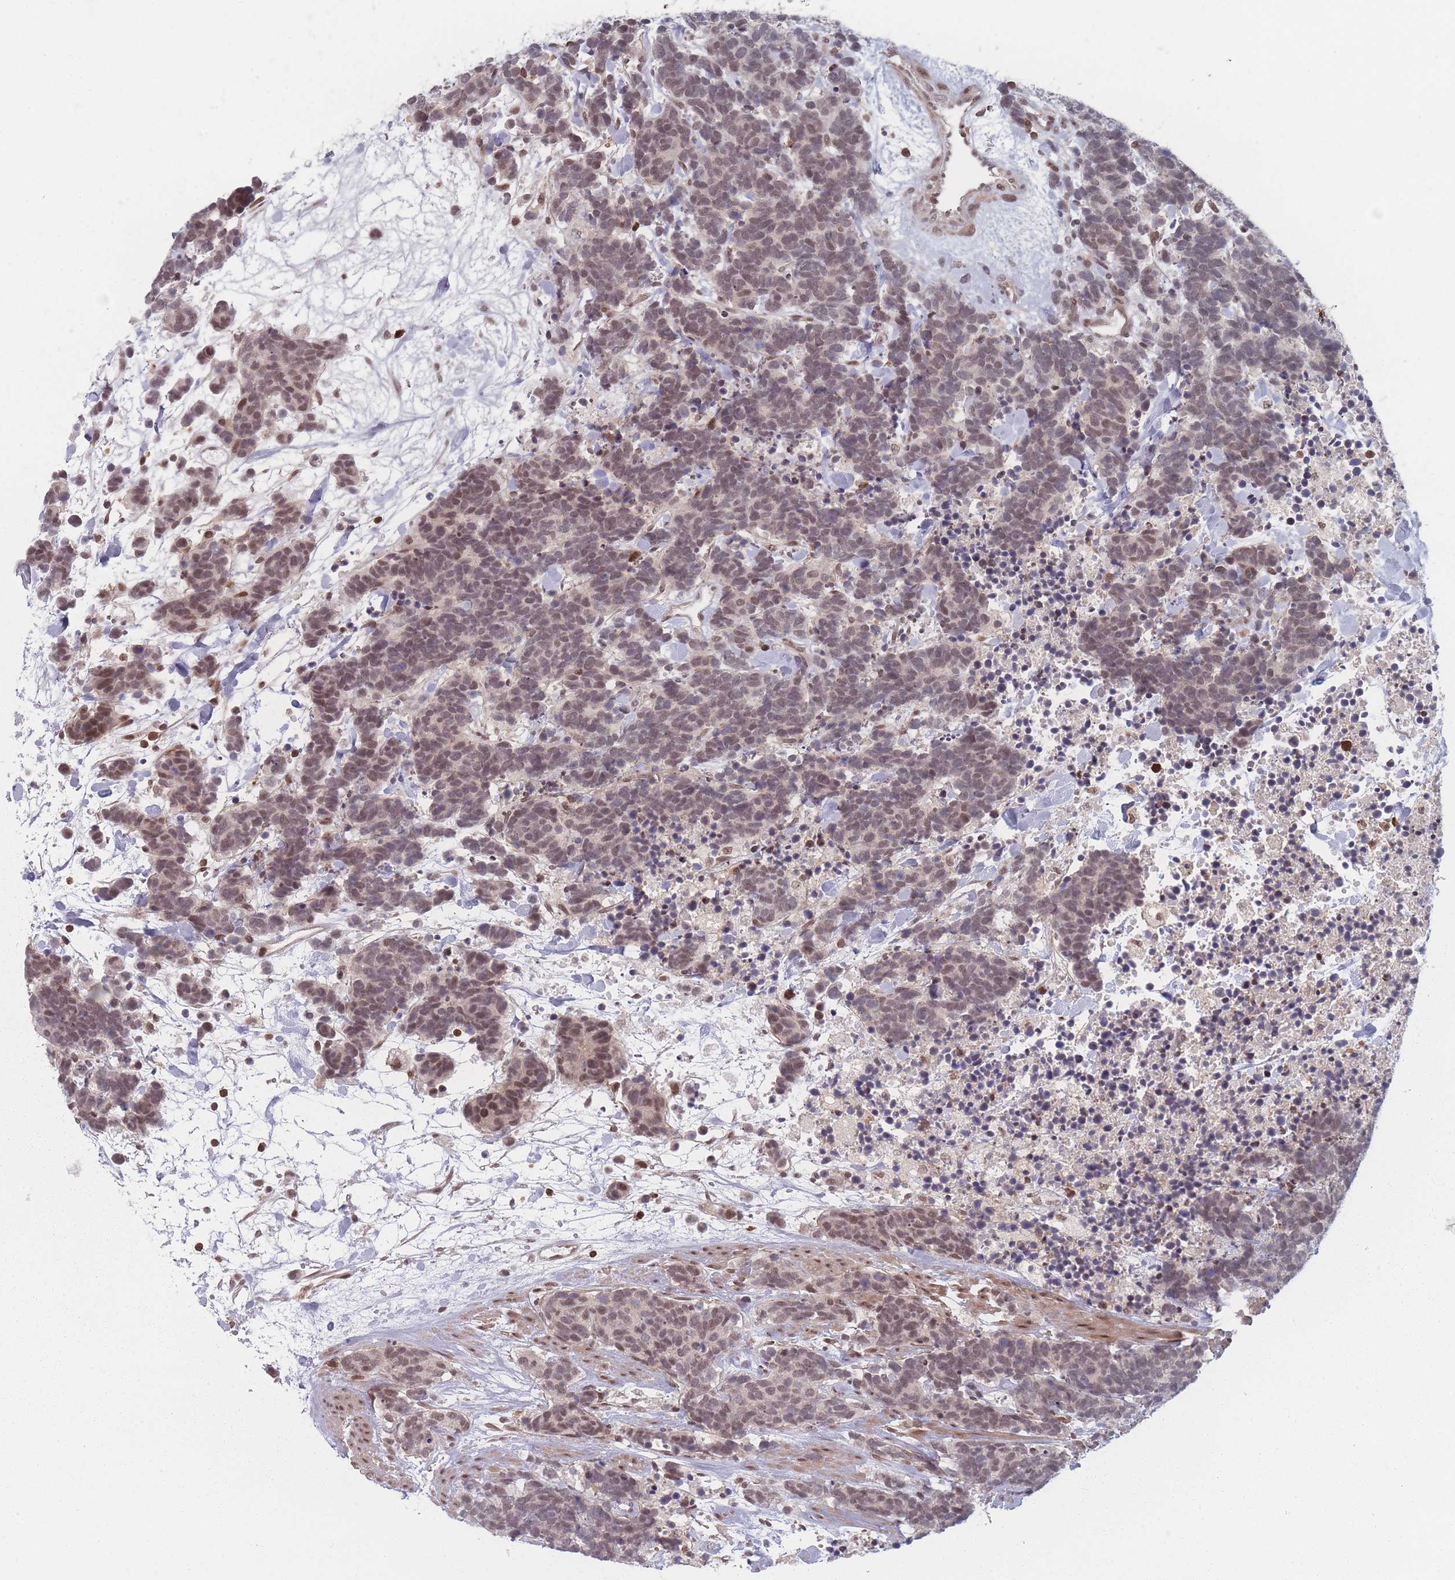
{"staining": {"intensity": "weak", "quantity": ">75%", "location": "nuclear"}, "tissue": "carcinoid", "cell_type": "Tumor cells", "image_type": "cancer", "snomed": [{"axis": "morphology", "description": "Carcinoma, NOS"}, {"axis": "morphology", "description": "Carcinoid, malignant, NOS"}, {"axis": "topography", "description": "Prostate"}], "caption": "A brown stain highlights weak nuclear staining of a protein in carcinoid tumor cells. The staining is performed using DAB brown chromogen to label protein expression. The nuclei are counter-stained blue using hematoxylin.", "gene": "WDR55", "patient": {"sex": "male", "age": 57}}